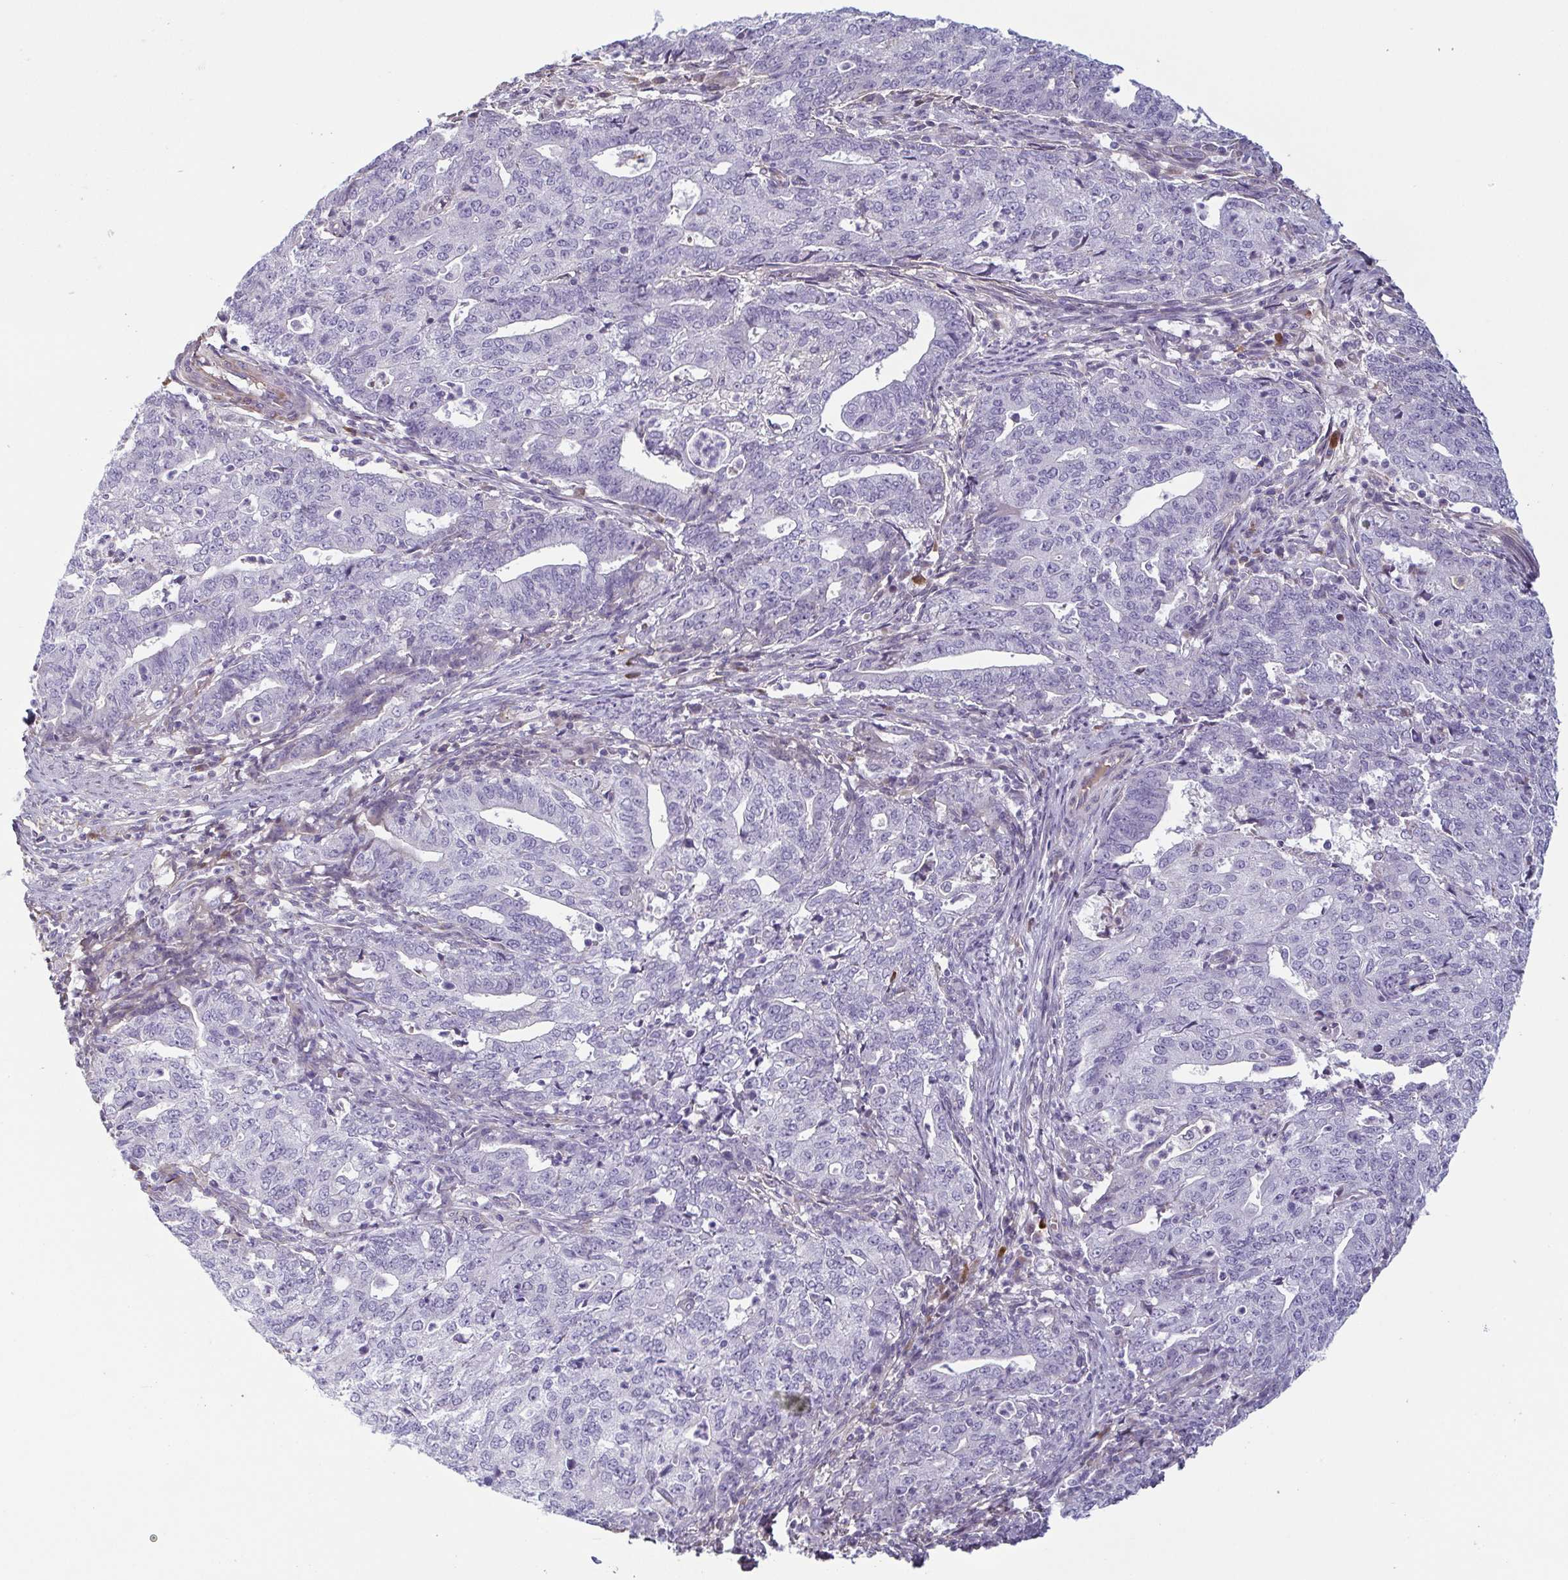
{"staining": {"intensity": "negative", "quantity": "none", "location": "none"}, "tissue": "endometrial cancer", "cell_type": "Tumor cells", "image_type": "cancer", "snomed": [{"axis": "morphology", "description": "Adenocarcinoma, NOS"}, {"axis": "topography", "description": "Endometrium"}], "caption": "The micrograph reveals no significant staining in tumor cells of endometrial cancer.", "gene": "ECM1", "patient": {"sex": "female", "age": 82}}